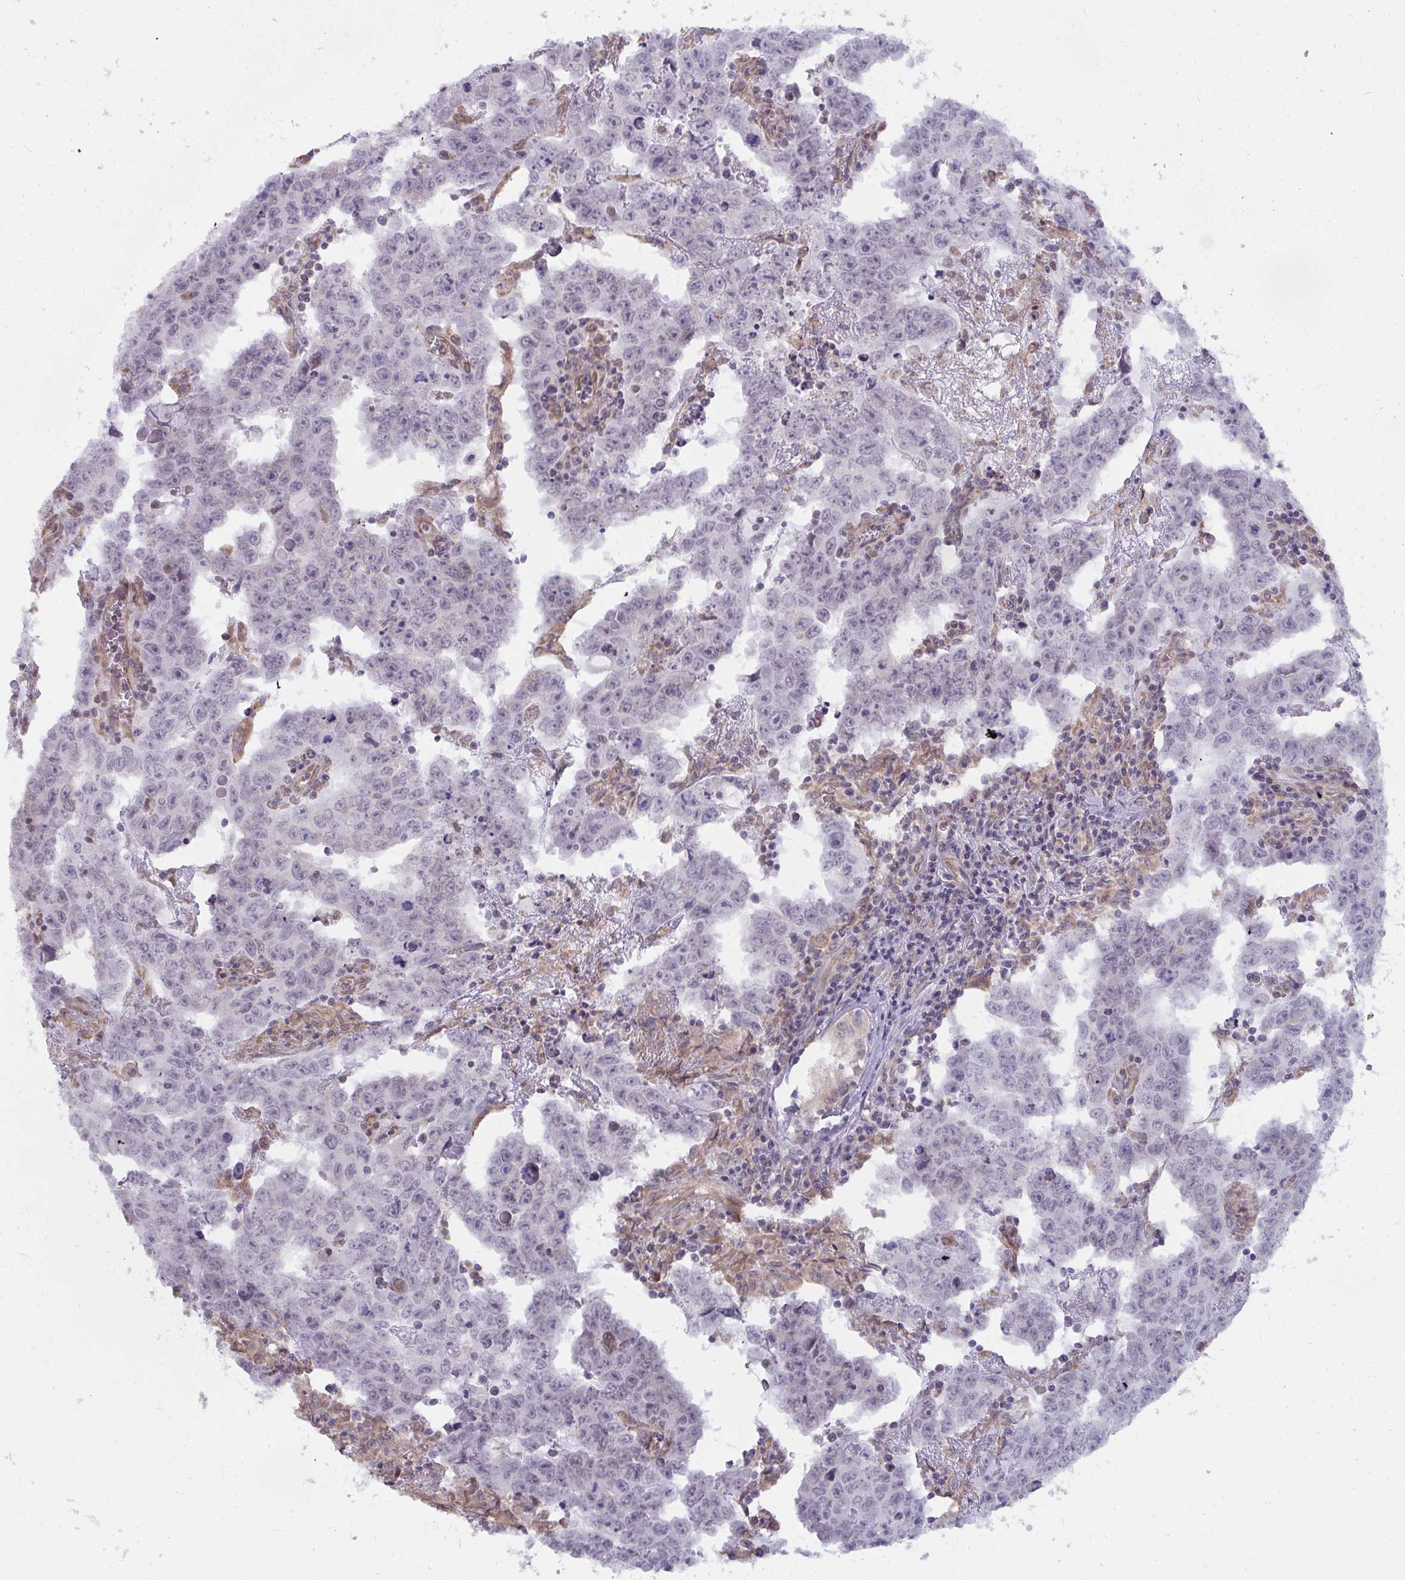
{"staining": {"intensity": "negative", "quantity": "none", "location": "none"}, "tissue": "testis cancer", "cell_type": "Tumor cells", "image_type": "cancer", "snomed": [{"axis": "morphology", "description": "Carcinoma, Embryonal, NOS"}, {"axis": "topography", "description": "Testis"}], "caption": "Testis cancer (embryonal carcinoma) stained for a protein using immunohistochemistry exhibits no staining tumor cells.", "gene": "NMNAT1", "patient": {"sex": "male", "age": 22}}